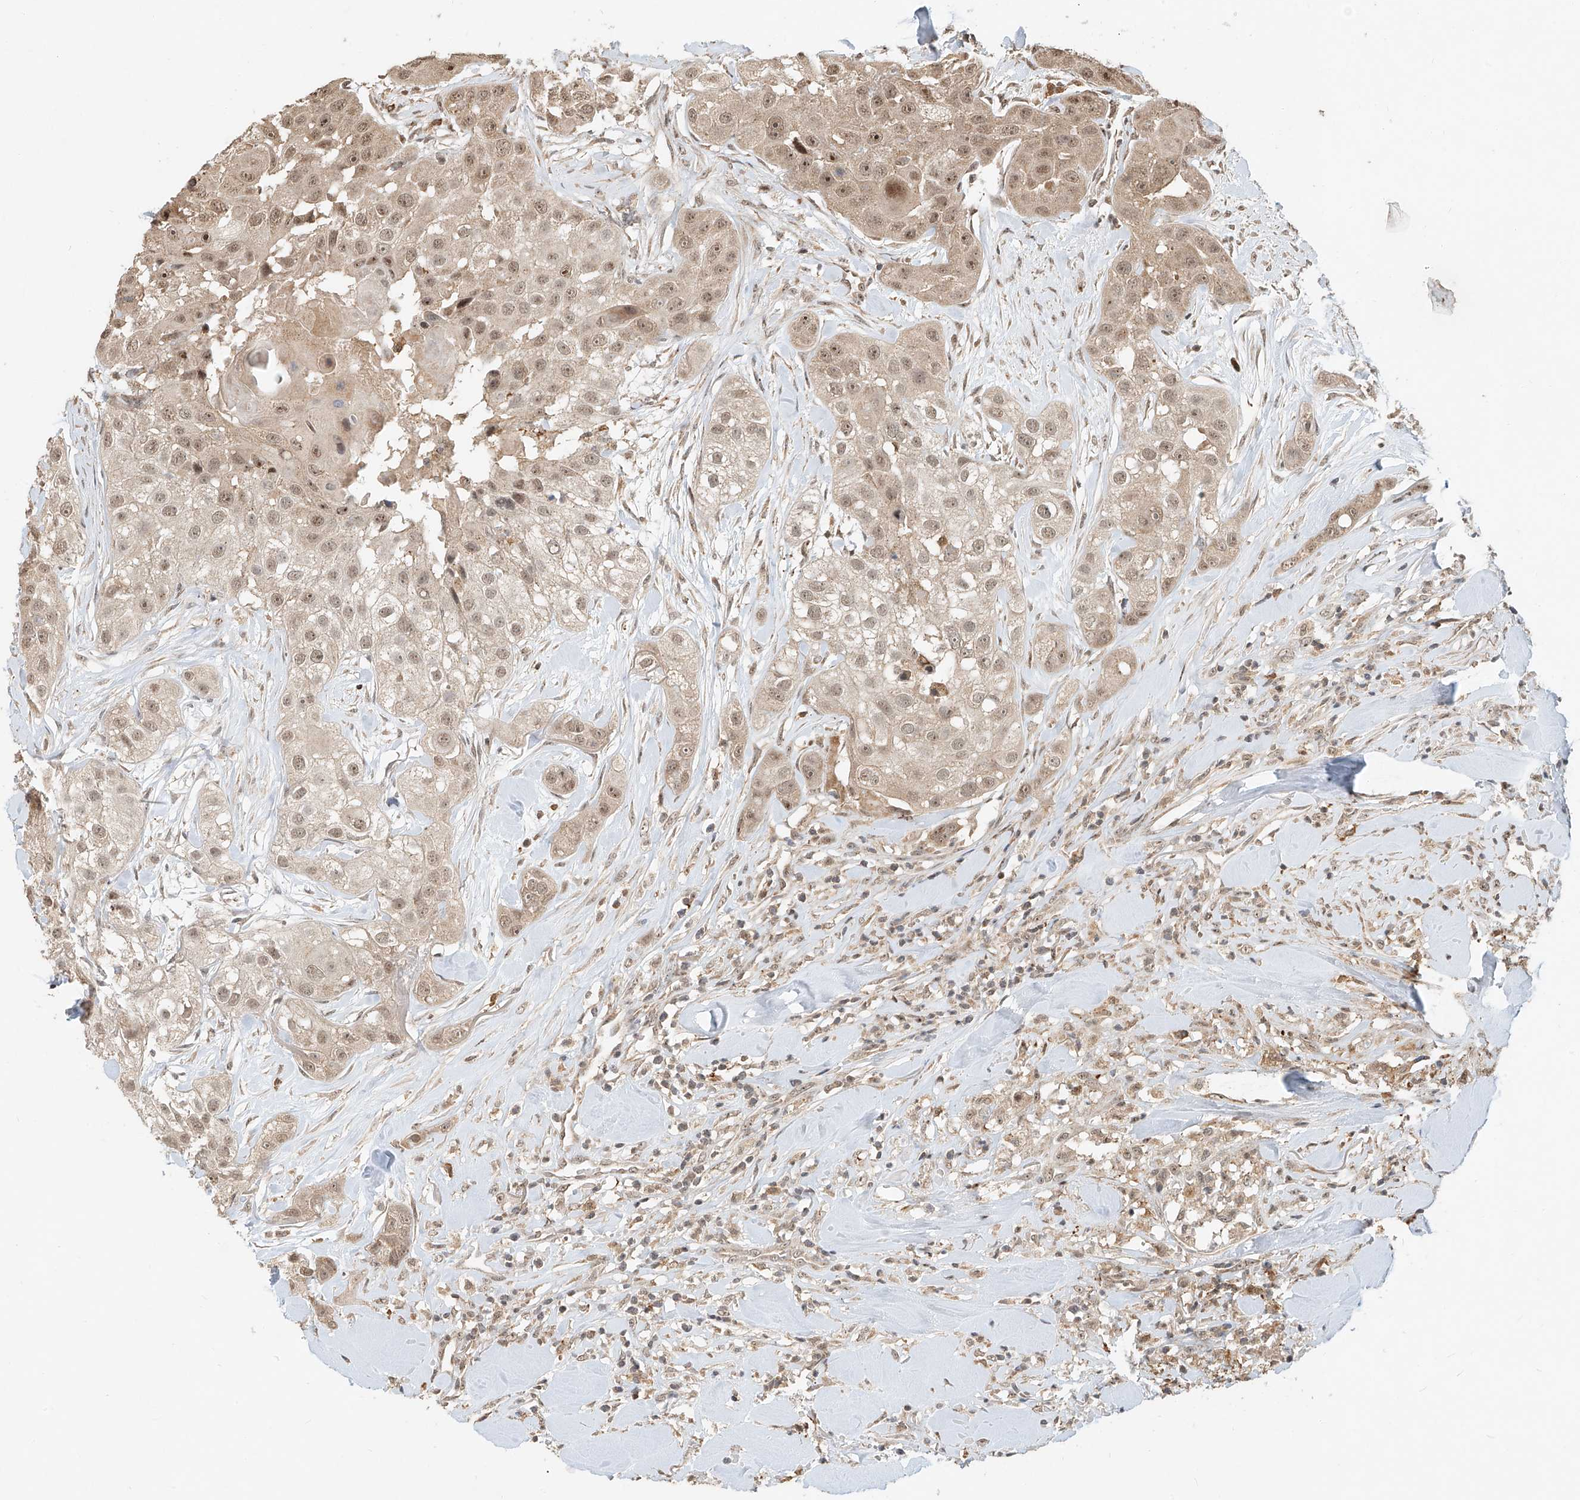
{"staining": {"intensity": "weak", "quantity": ">75%", "location": "cytoplasmic/membranous,nuclear"}, "tissue": "head and neck cancer", "cell_type": "Tumor cells", "image_type": "cancer", "snomed": [{"axis": "morphology", "description": "Normal tissue, NOS"}, {"axis": "morphology", "description": "Squamous cell carcinoma, NOS"}, {"axis": "topography", "description": "Skeletal muscle"}, {"axis": "topography", "description": "Head-Neck"}], "caption": "A low amount of weak cytoplasmic/membranous and nuclear expression is present in approximately >75% of tumor cells in head and neck cancer tissue. (IHC, brightfield microscopy, high magnification).", "gene": "SYTL3", "patient": {"sex": "male", "age": 51}}